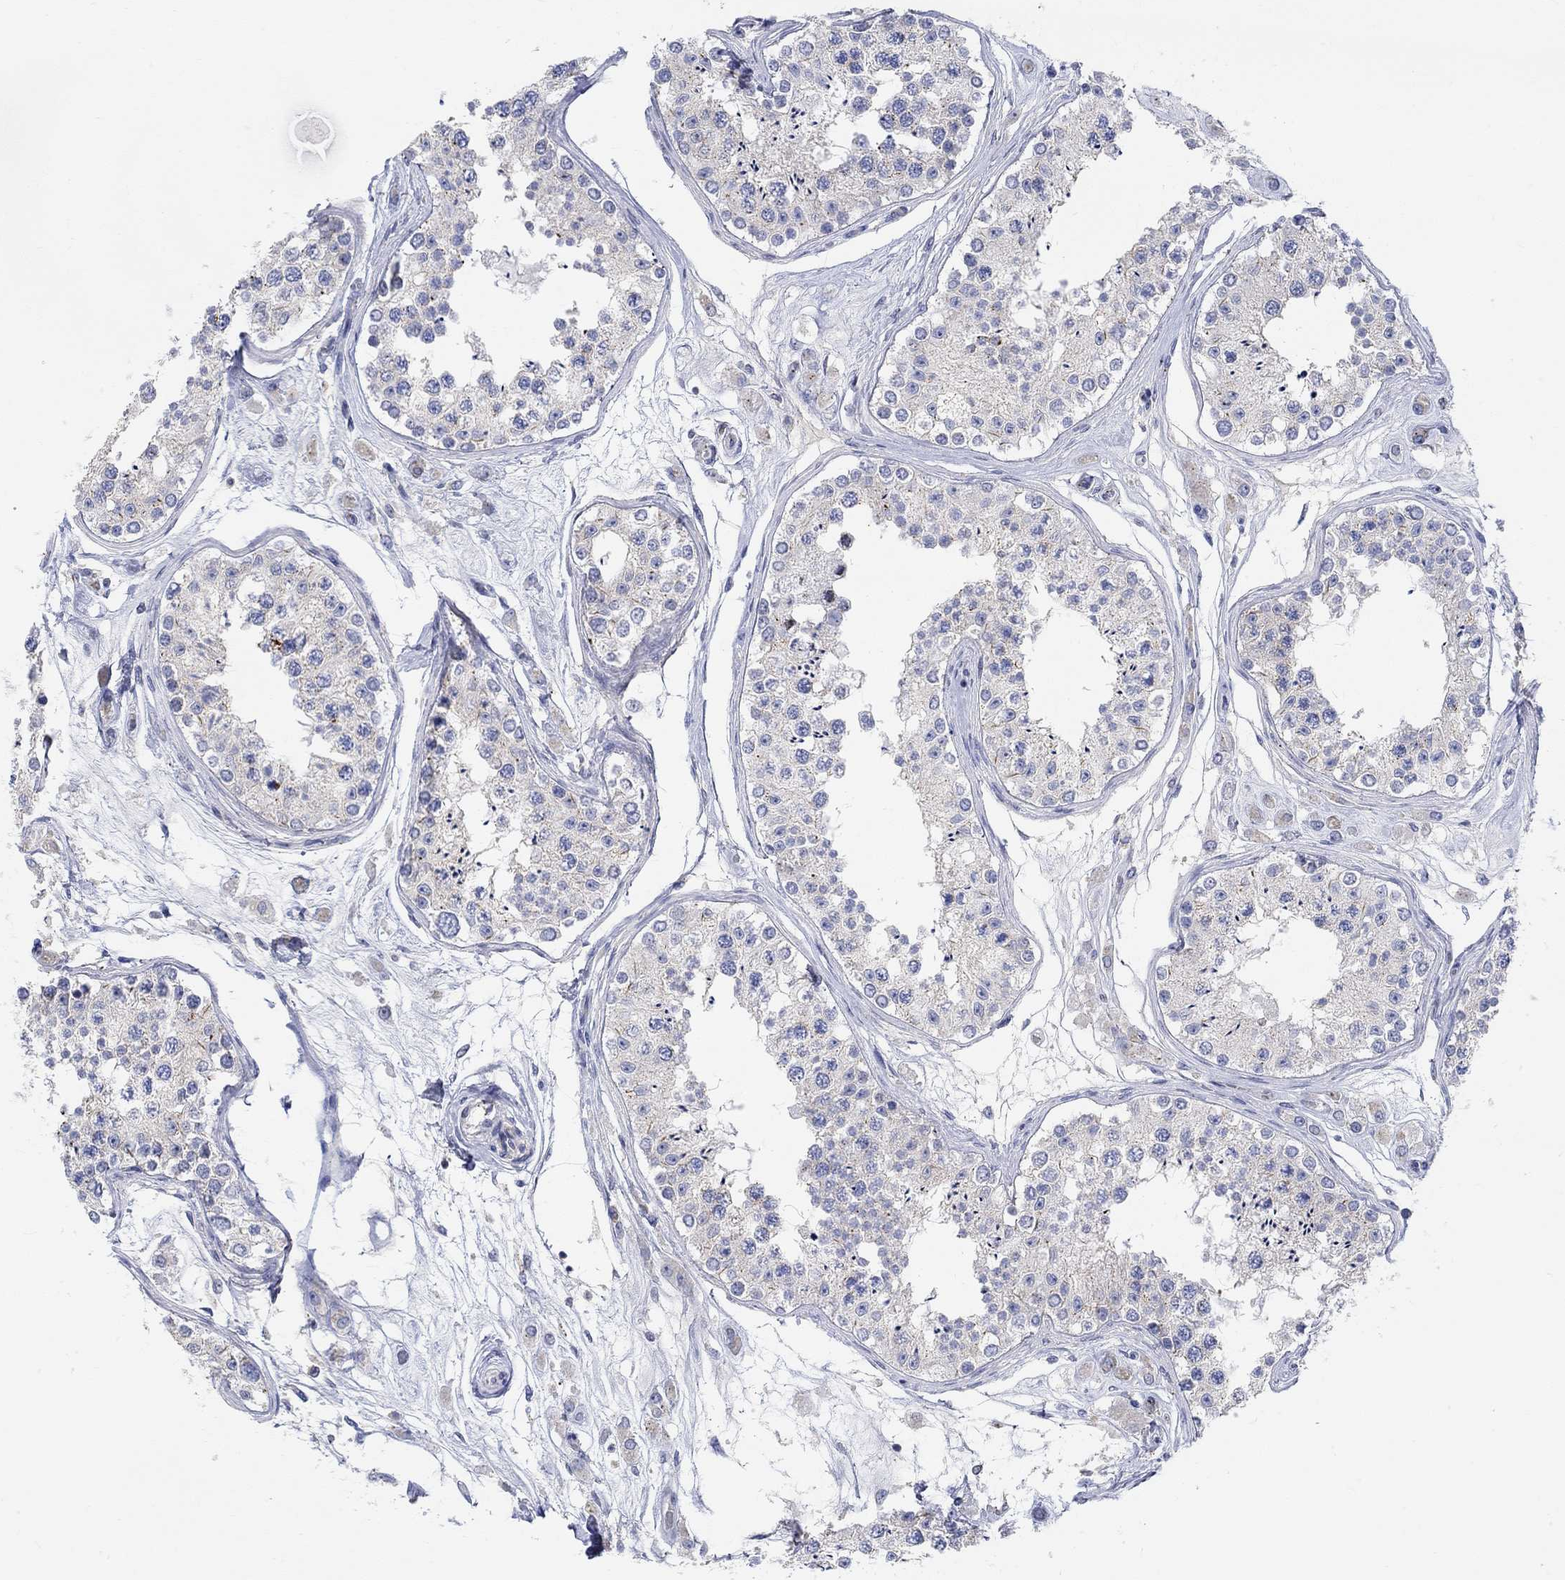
{"staining": {"intensity": "negative", "quantity": "none", "location": "none"}, "tissue": "testis", "cell_type": "Cells in seminiferous ducts", "image_type": "normal", "snomed": [{"axis": "morphology", "description": "Normal tissue, NOS"}, {"axis": "topography", "description": "Testis"}], "caption": "Immunohistochemistry of benign testis displays no staining in cells in seminiferous ducts.", "gene": "NAV3", "patient": {"sex": "male", "age": 25}}